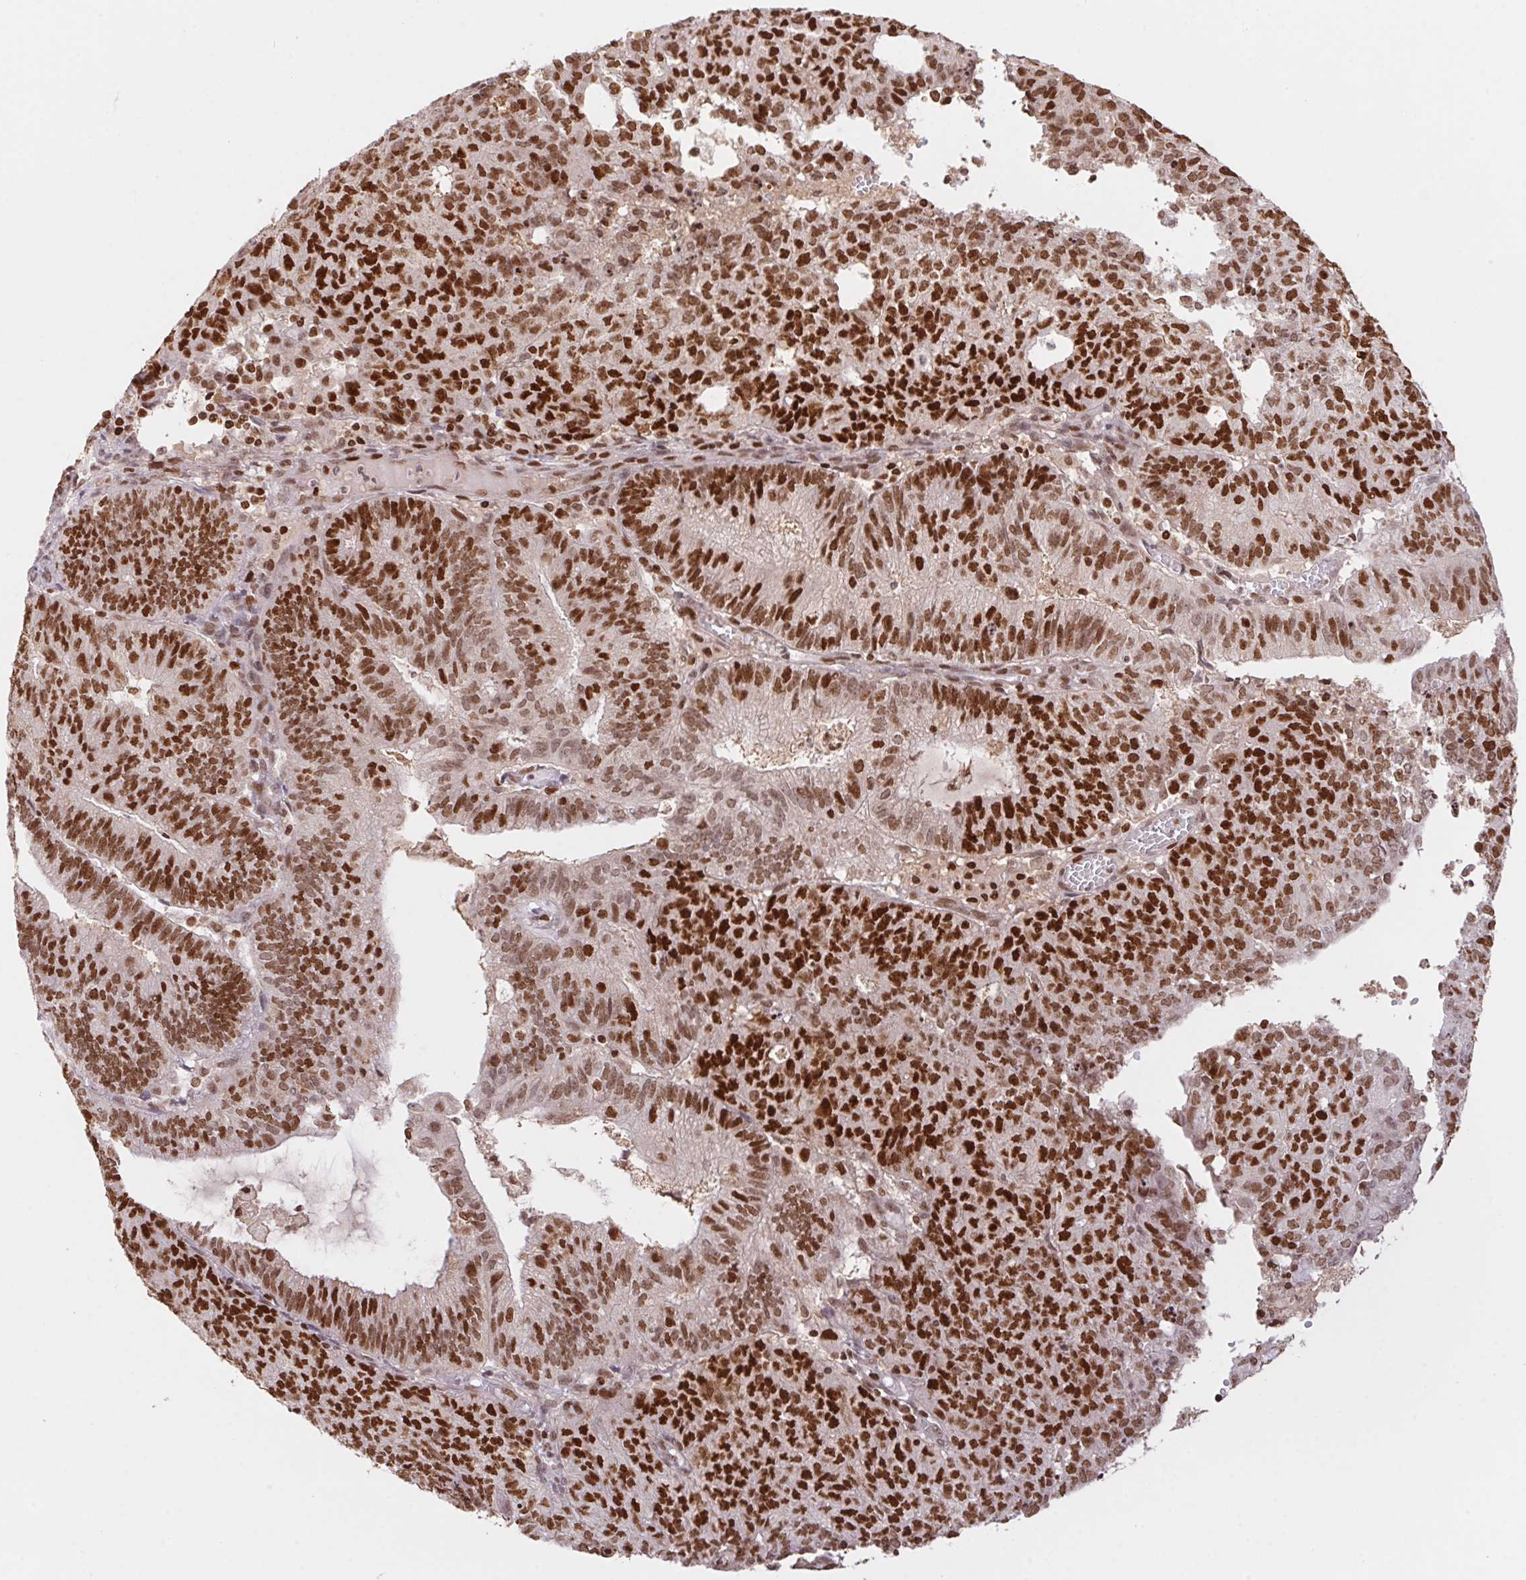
{"staining": {"intensity": "strong", "quantity": ">75%", "location": "nuclear"}, "tissue": "endometrial cancer", "cell_type": "Tumor cells", "image_type": "cancer", "snomed": [{"axis": "morphology", "description": "Adenocarcinoma, NOS"}, {"axis": "topography", "description": "Endometrium"}], "caption": "Immunohistochemistry of endometrial cancer (adenocarcinoma) shows high levels of strong nuclear positivity in approximately >75% of tumor cells.", "gene": "POLD3", "patient": {"sex": "female", "age": 82}}